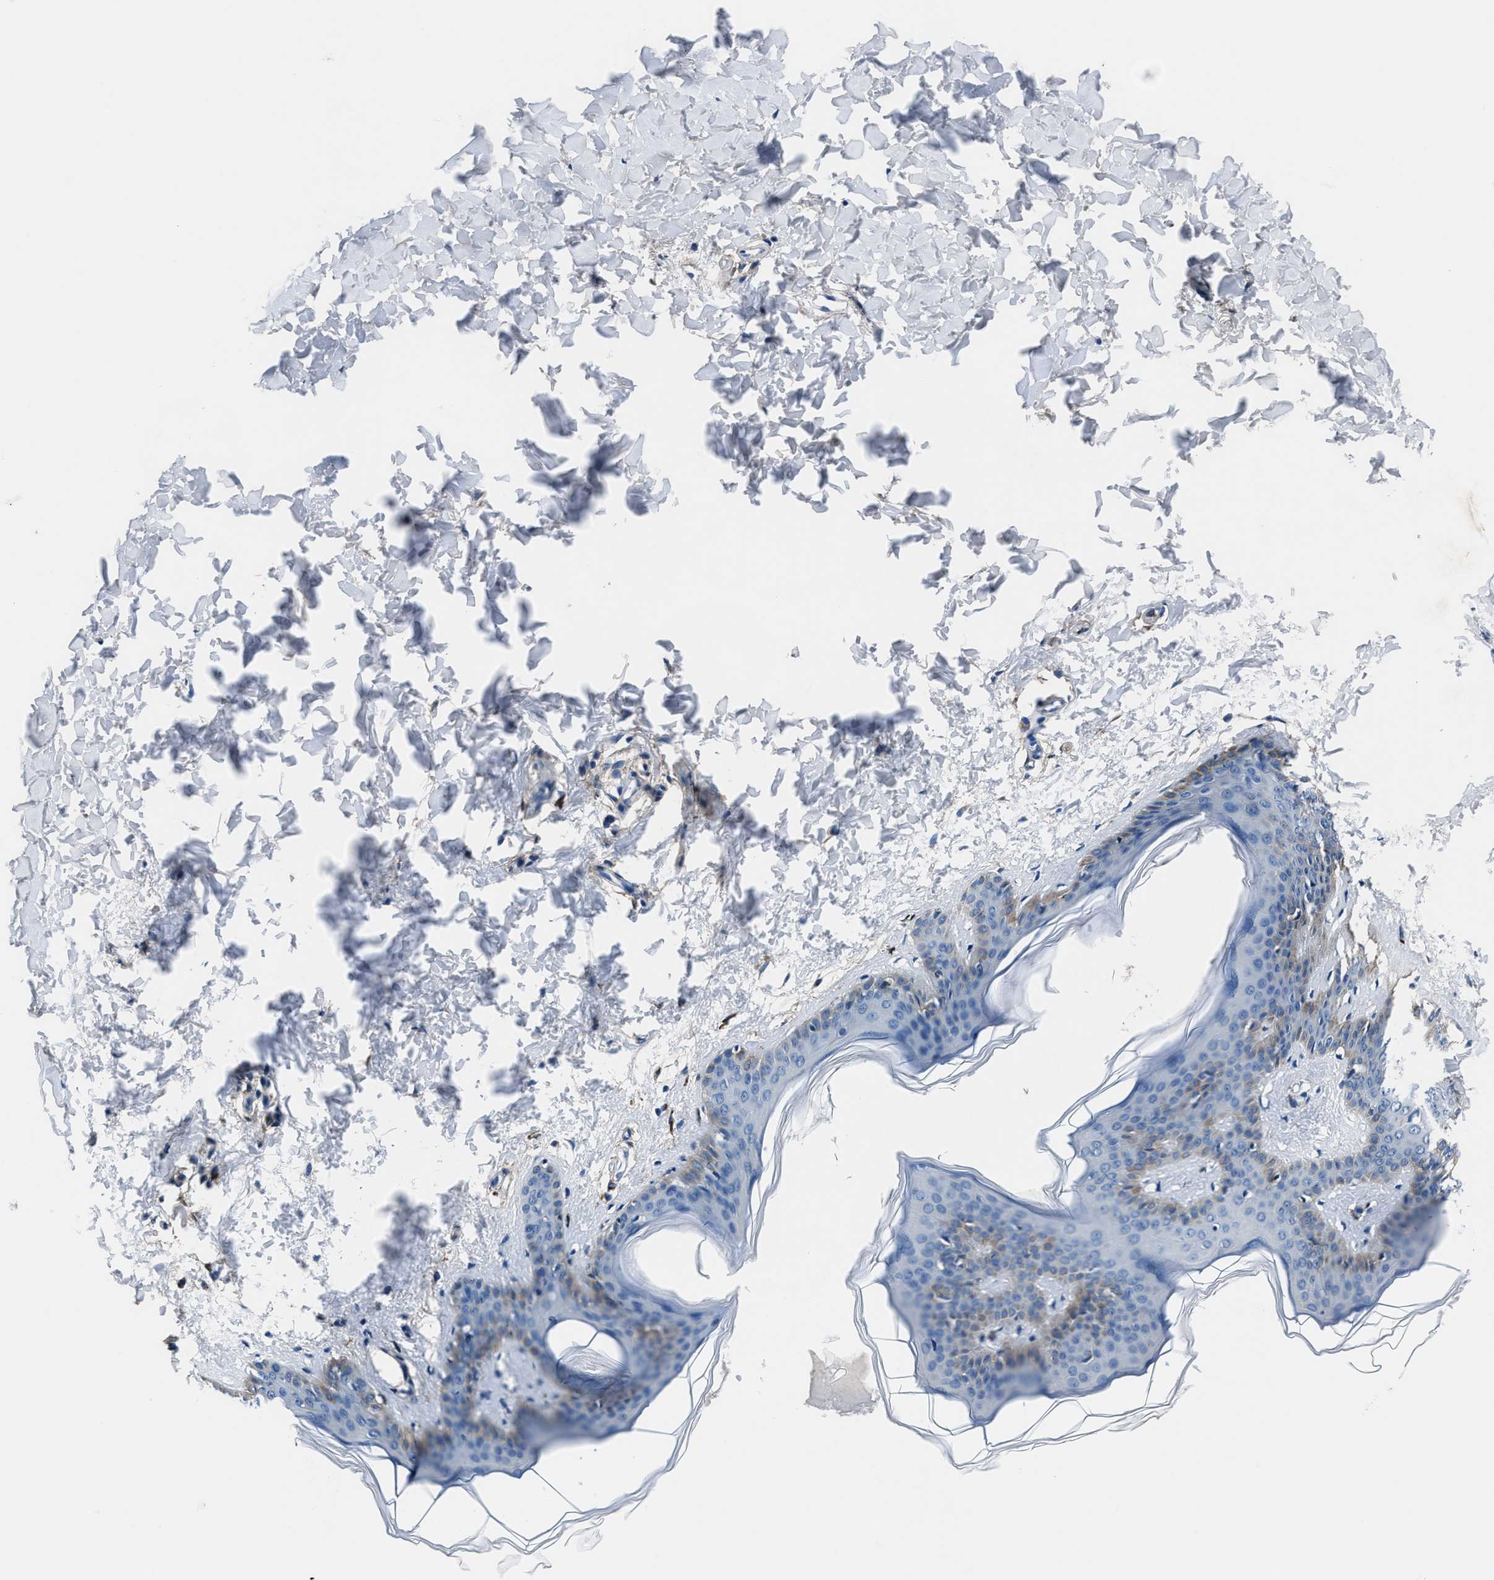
{"staining": {"intensity": "moderate", "quantity": "25%-75%", "location": "cytoplasmic/membranous"}, "tissue": "skin", "cell_type": "Fibroblasts", "image_type": "normal", "snomed": [{"axis": "morphology", "description": "Normal tissue, NOS"}, {"axis": "topography", "description": "Skin"}], "caption": "A brown stain highlights moderate cytoplasmic/membranous positivity of a protein in fibroblasts of benign human skin.", "gene": "FGL2", "patient": {"sex": "female", "age": 17}}